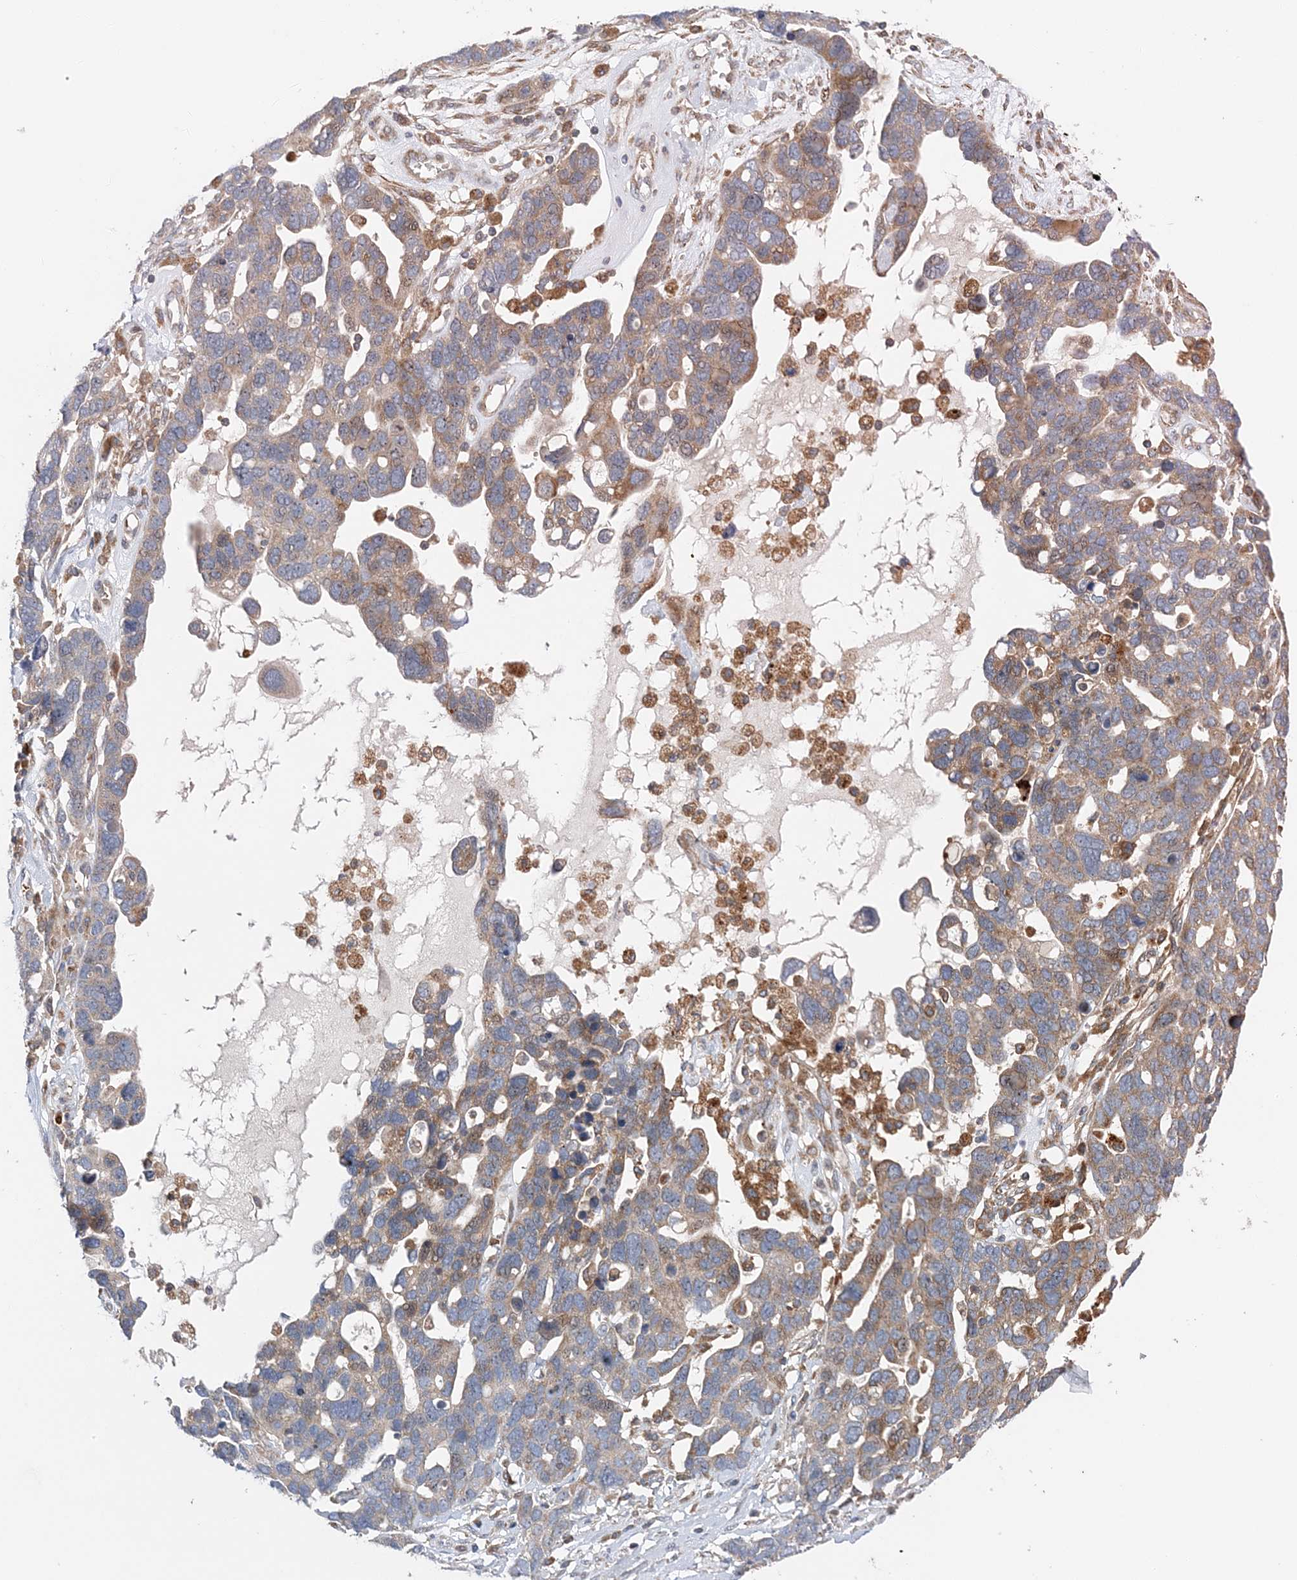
{"staining": {"intensity": "moderate", "quantity": ">75%", "location": "cytoplasmic/membranous"}, "tissue": "ovarian cancer", "cell_type": "Tumor cells", "image_type": "cancer", "snomed": [{"axis": "morphology", "description": "Cystadenocarcinoma, serous, NOS"}, {"axis": "topography", "description": "Ovary"}], "caption": "About >75% of tumor cells in serous cystadenocarcinoma (ovarian) exhibit moderate cytoplasmic/membranous protein positivity as visualized by brown immunohistochemical staining.", "gene": "TTI1", "patient": {"sex": "female", "age": 54}}